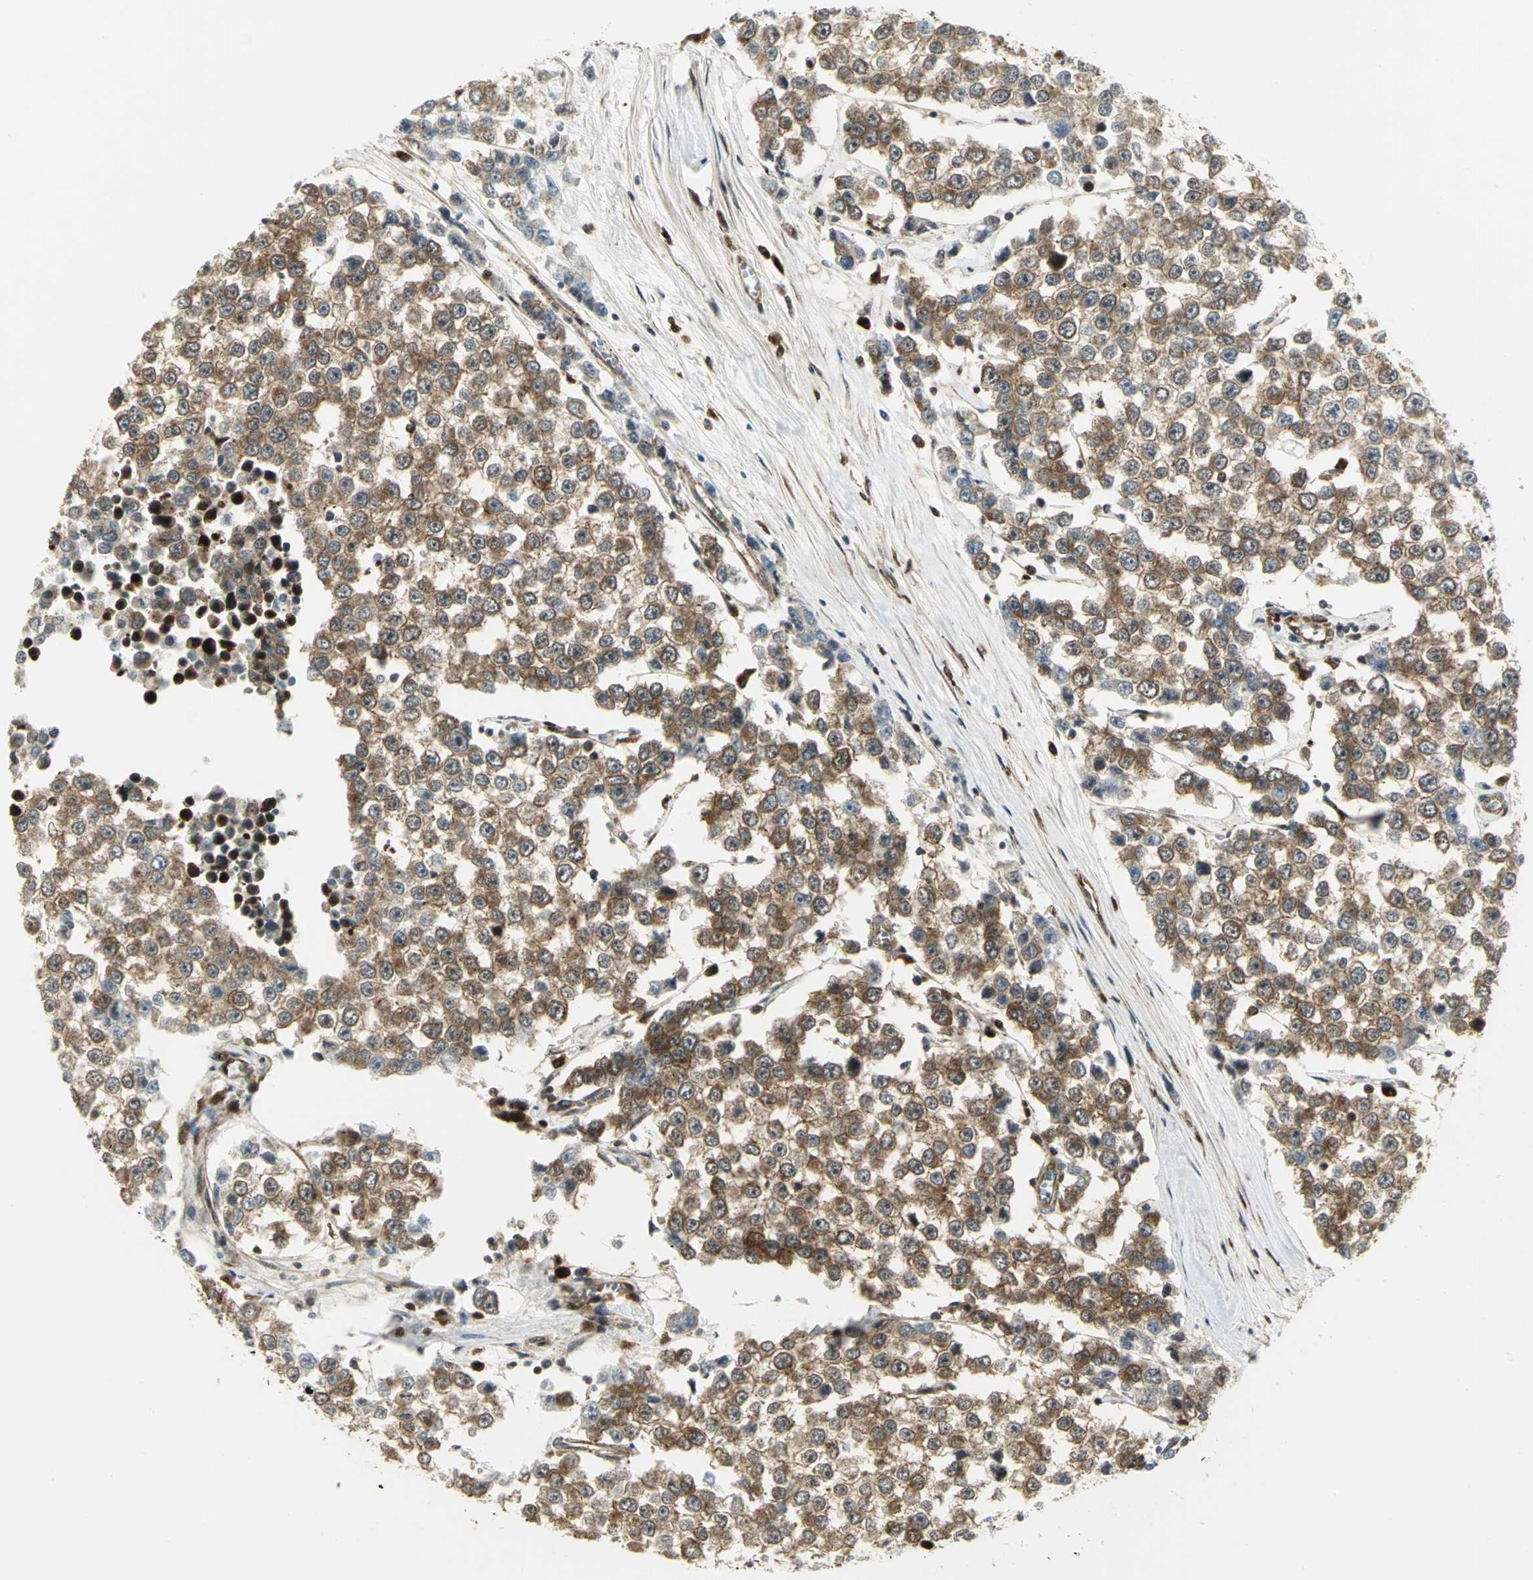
{"staining": {"intensity": "moderate", "quantity": ">75%", "location": "cytoplasmic/membranous"}, "tissue": "testis cancer", "cell_type": "Tumor cells", "image_type": "cancer", "snomed": [{"axis": "morphology", "description": "Seminoma, NOS"}, {"axis": "morphology", "description": "Carcinoma, Embryonal, NOS"}, {"axis": "topography", "description": "Testis"}], "caption": "Testis cancer was stained to show a protein in brown. There is medium levels of moderate cytoplasmic/membranous positivity in about >75% of tumor cells.", "gene": "EEA1", "patient": {"sex": "male", "age": 52}}